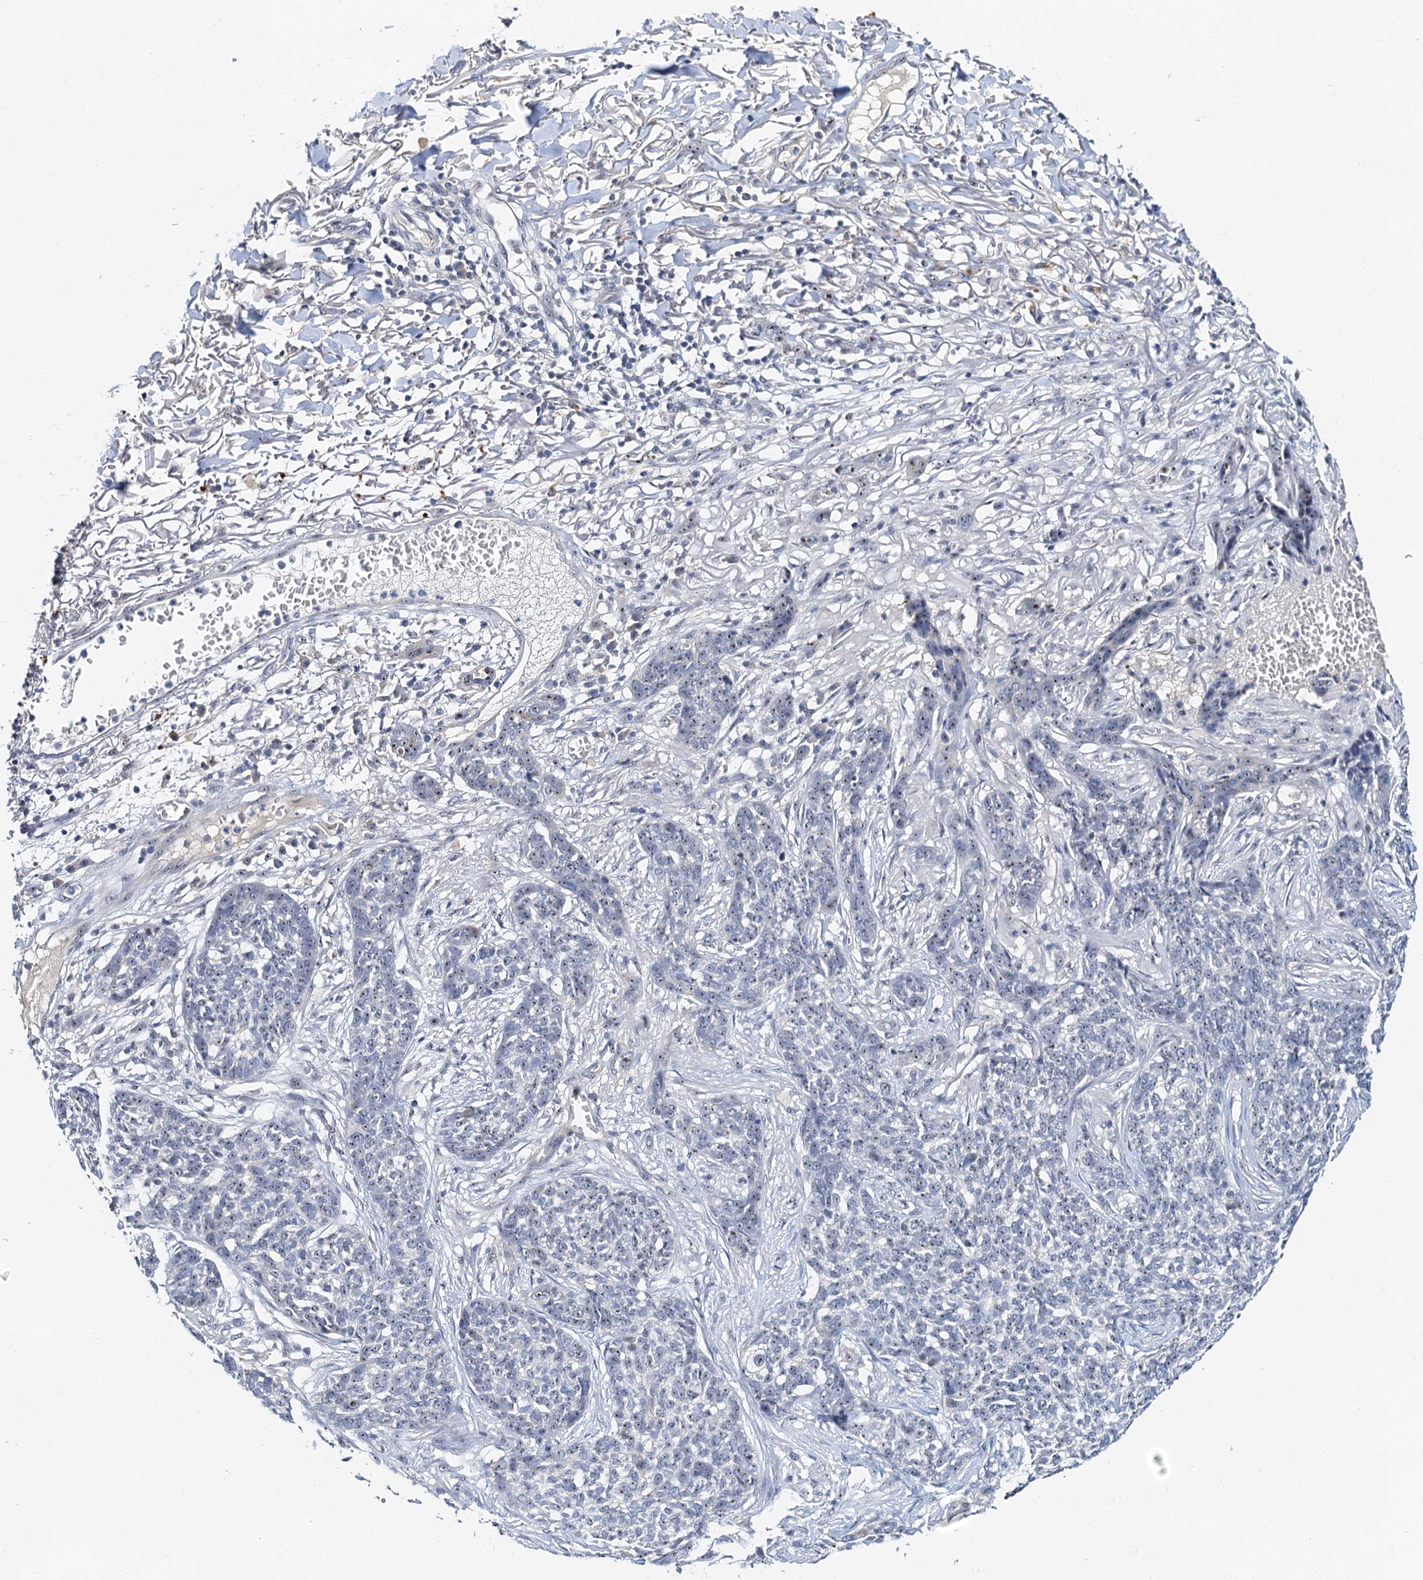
{"staining": {"intensity": "weak", "quantity": "25%-75%", "location": "nuclear"}, "tissue": "skin cancer", "cell_type": "Tumor cells", "image_type": "cancer", "snomed": [{"axis": "morphology", "description": "Basal cell carcinoma"}, {"axis": "topography", "description": "Skin"}], "caption": "A micrograph of skin cancer (basal cell carcinoma) stained for a protein reveals weak nuclear brown staining in tumor cells.", "gene": "NOP2", "patient": {"sex": "male", "age": 85}}